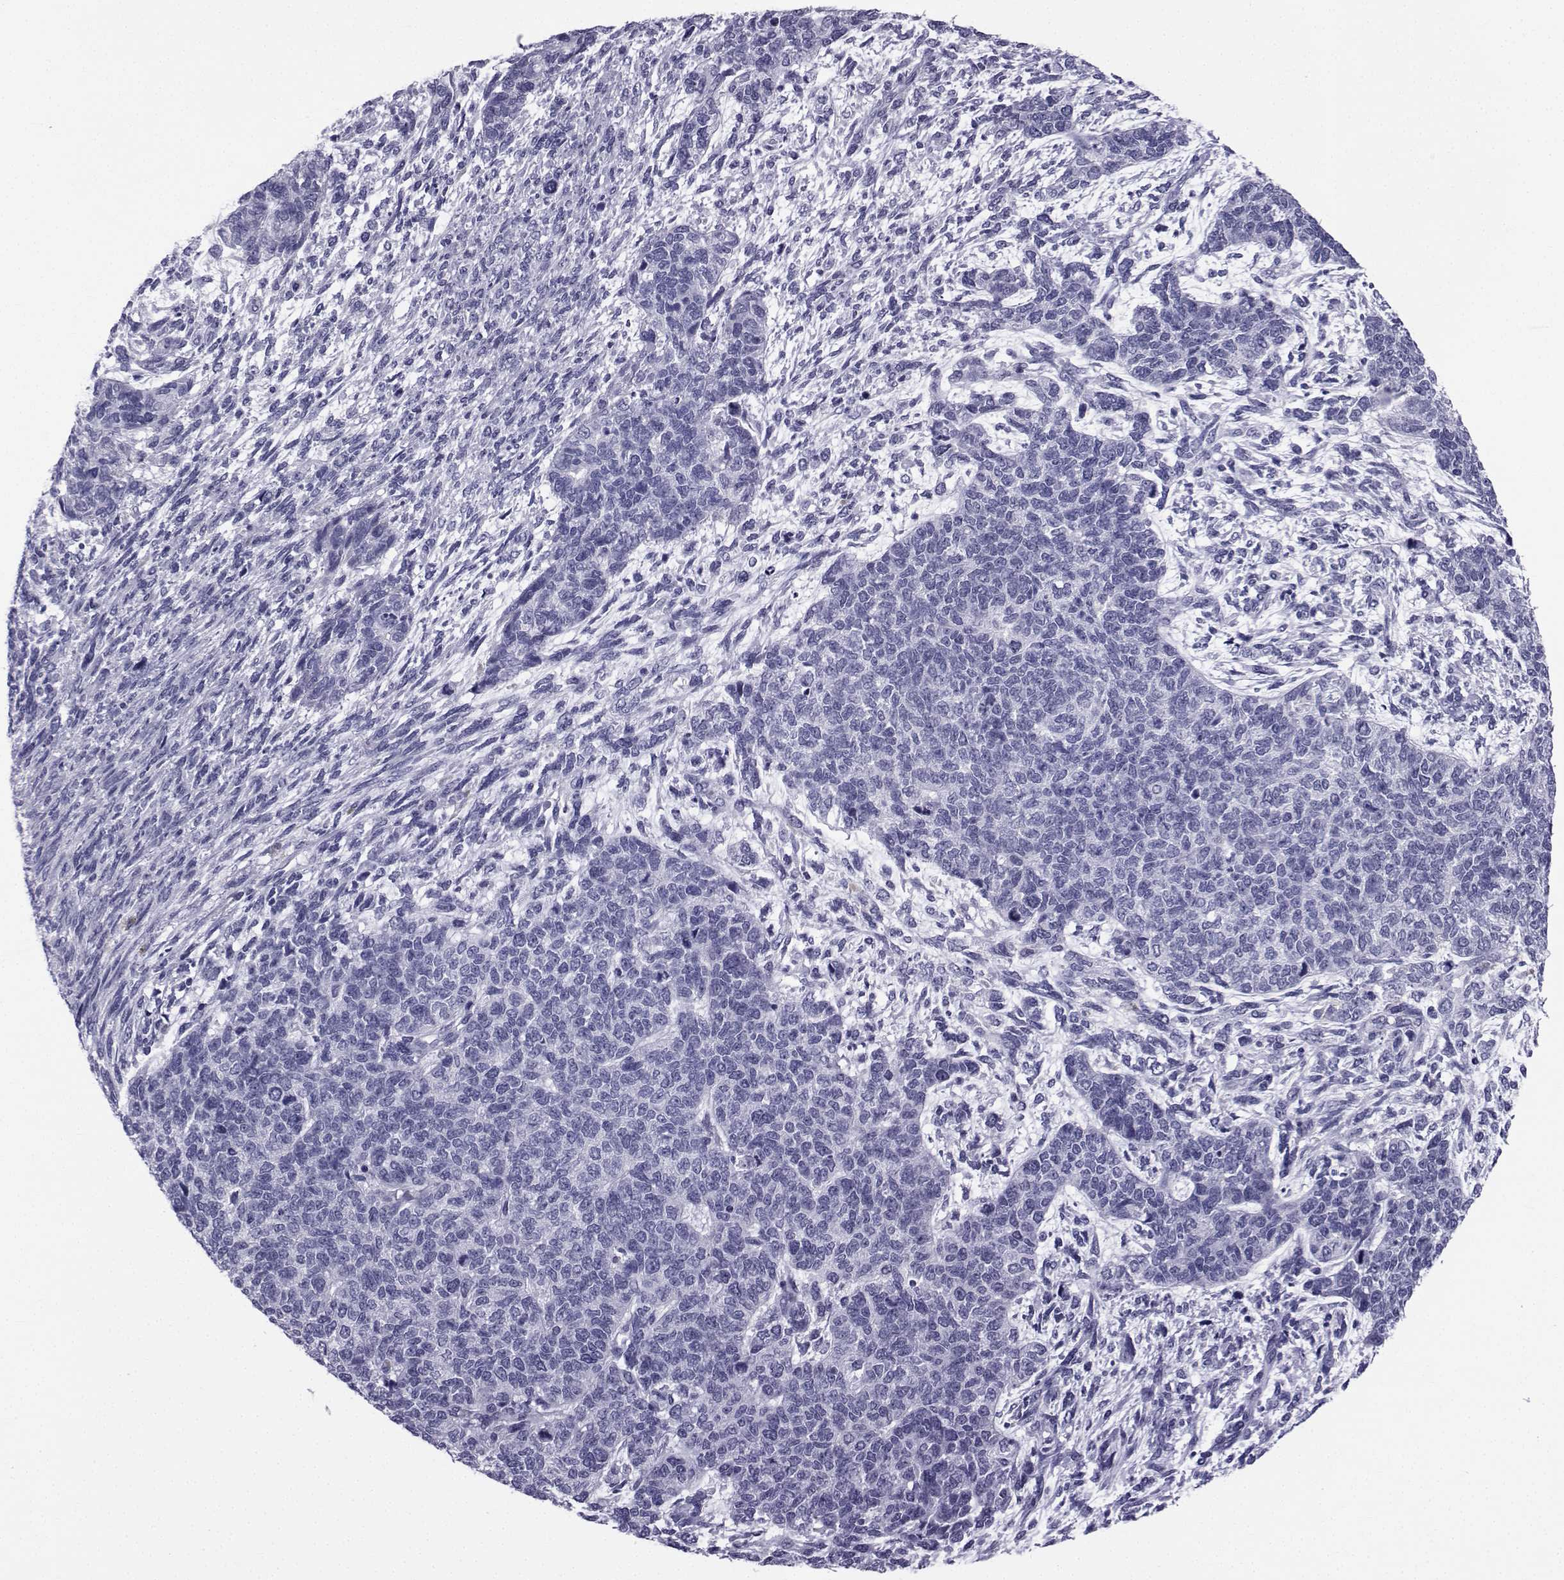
{"staining": {"intensity": "negative", "quantity": "none", "location": "none"}, "tissue": "cervical cancer", "cell_type": "Tumor cells", "image_type": "cancer", "snomed": [{"axis": "morphology", "description": "Squamous cell carcinoma, NOS"}, {"axis": "topography", "description": "Cervix"}], "caption": "The immunohistochemistry micrograph has no significant positivity in tumor cells of squamous cell carcinoma (cervical) tissue.", "gene": "SPANXD", "patient": {"sex": "female", "age": 63}}